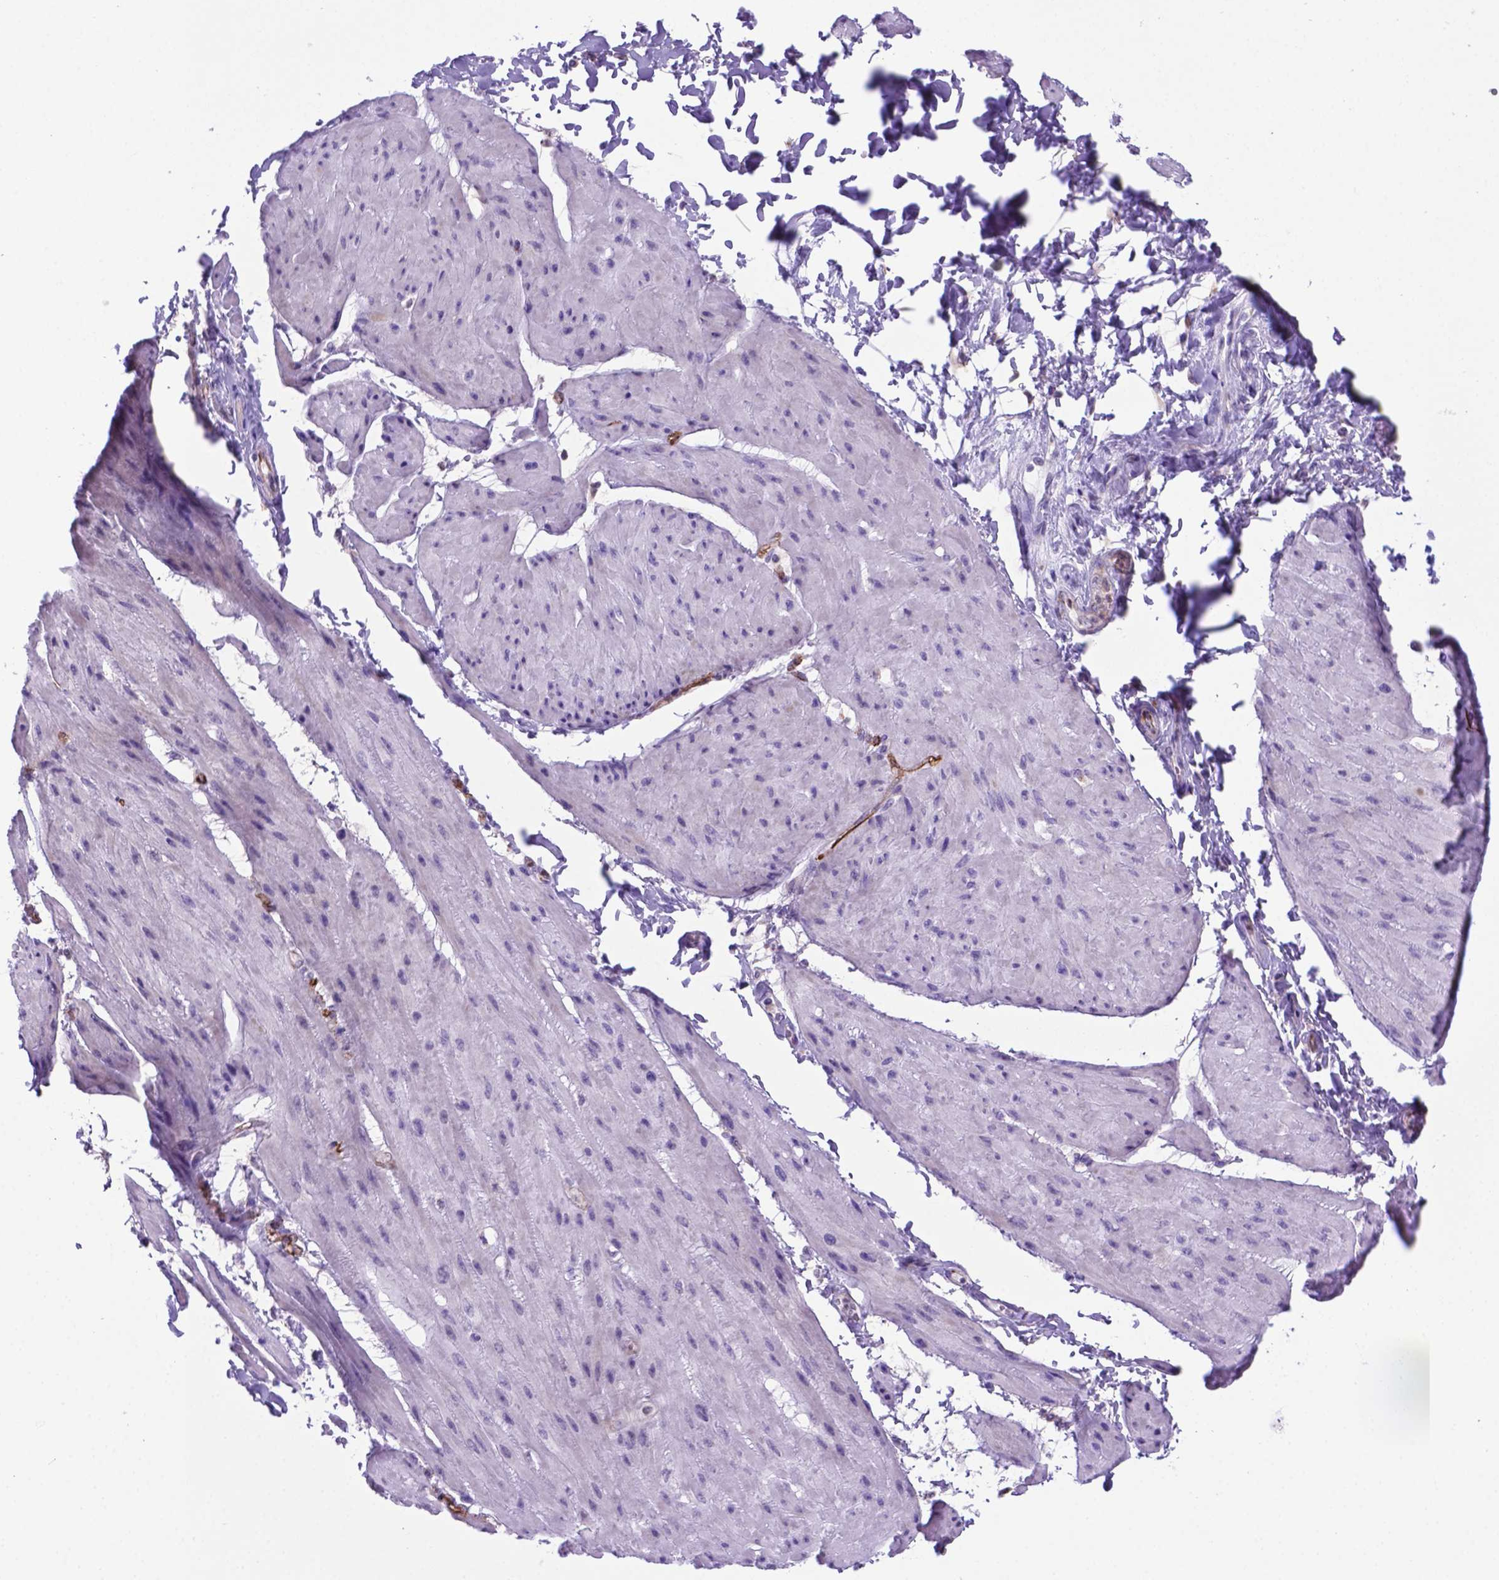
{"staining": {"intensity": "negative", "quantity": "none", "location": "none"}, "tissue": "adipose tissue", "cell_type": "Adipocytes", "image_type": "normal", "snomed": [{"axis": "morphology", "description": "Normal tissue, NOS"}, {"axis": "topography", "description": "Urinary bladder"}, {"axis": "topography", "description": "Peripheral nerve tissue"}], "caption": "IHC histopathology image of unremarkable adipose tissue: adipose tissue stained with DAB reveals no significant protein positivity in adipocytes.", "gene": "LZTR1", "patient": {"sex": "female", "age": 60}}